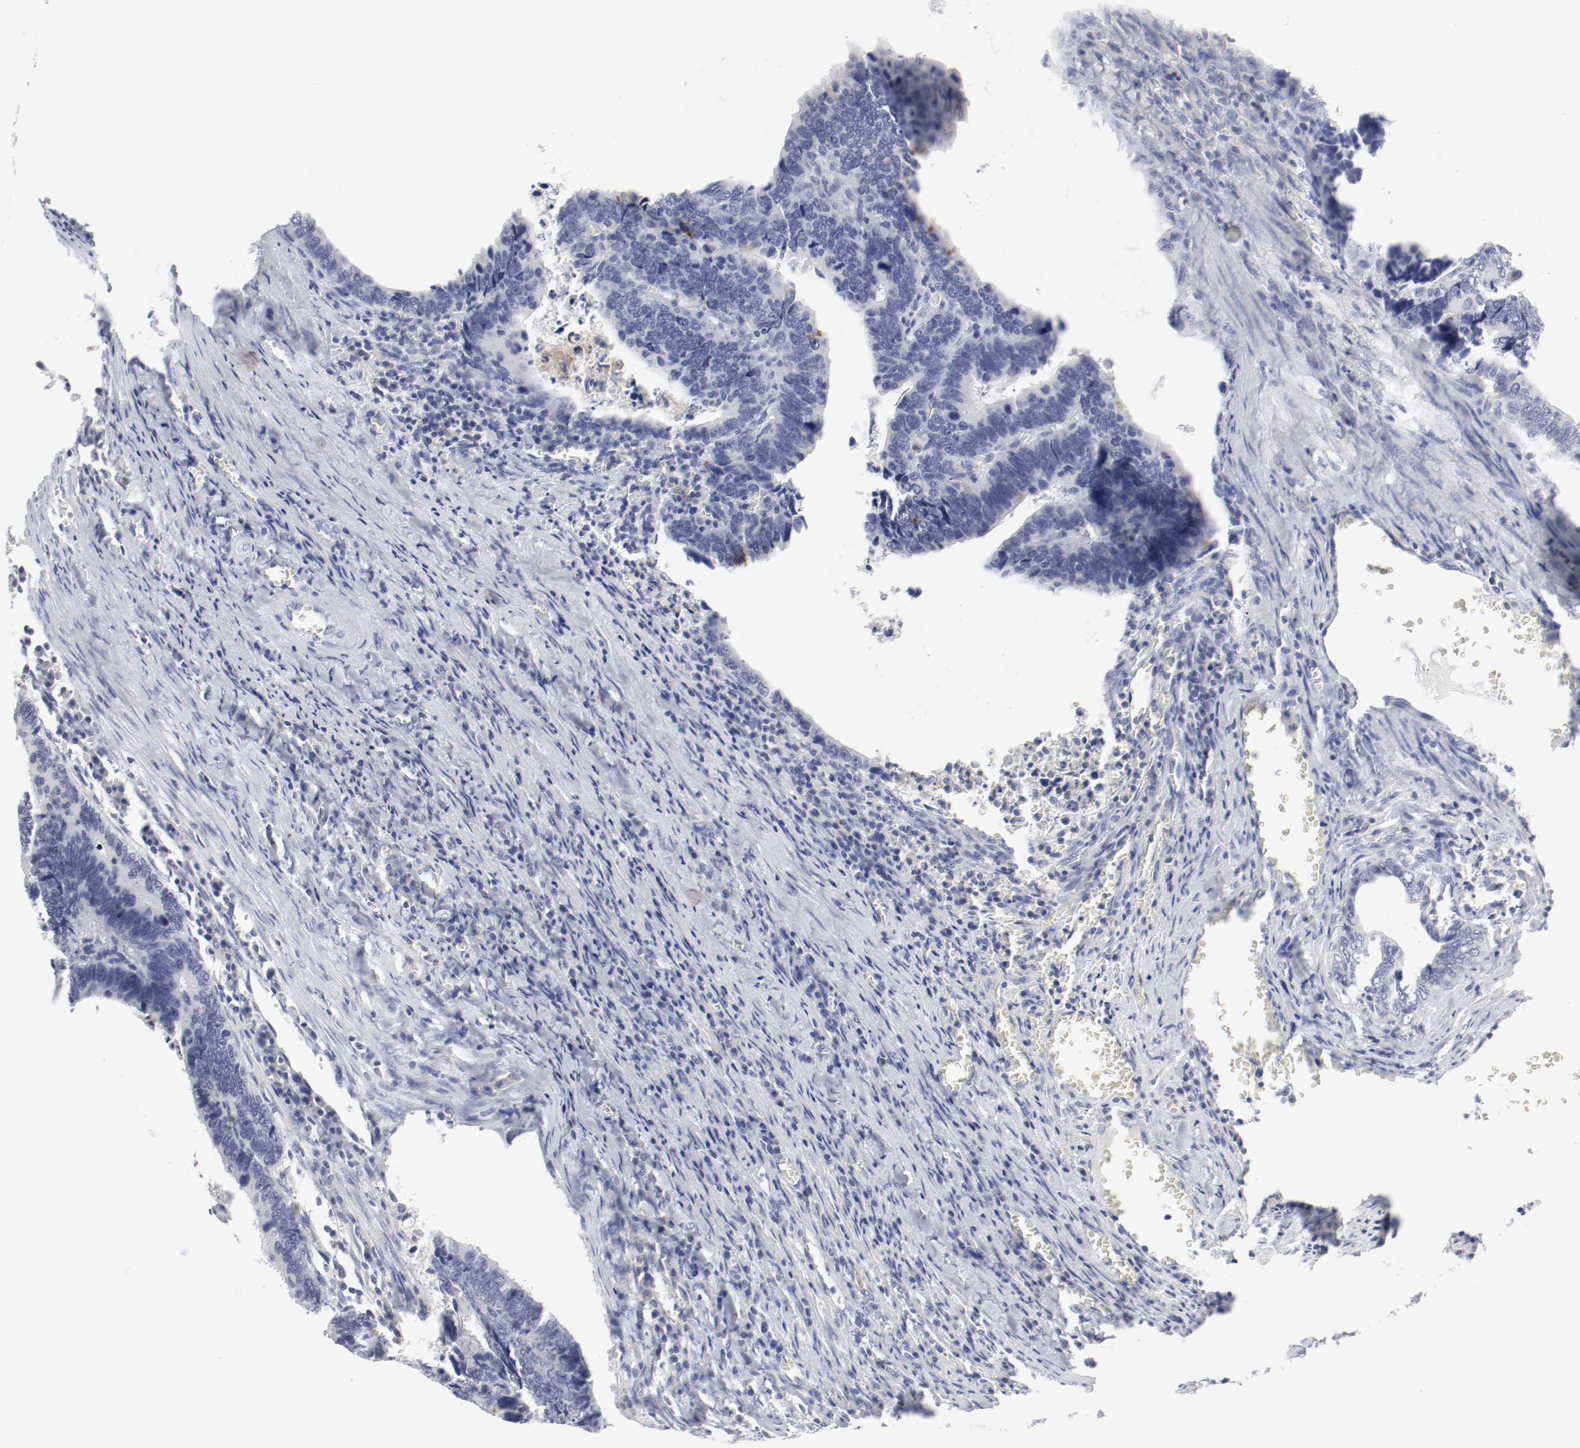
{"staining": {"intensity": "negative", "quantity": "none", "location": "none"}, "tissue": "colorectal cancer", "cell_type": "Tumor cells", "image_type": "cancer", "snomed": [{"axis": "morphology", "description": "Adenocarcinoma, NOS"}, {"axis": "topography", "description": "Colon"}], "caption": "DAB (3,3'-diaminobenzidine) immunohistochemical staining of adenocarcinoma (colorectal) shows no significant positivity in tumor cells. (DAB immunohistochemistry visualized using brightfield microscopy, high magnification).", "gene": "ITGAX", "patient": {"sex": "male", "age": 72}}